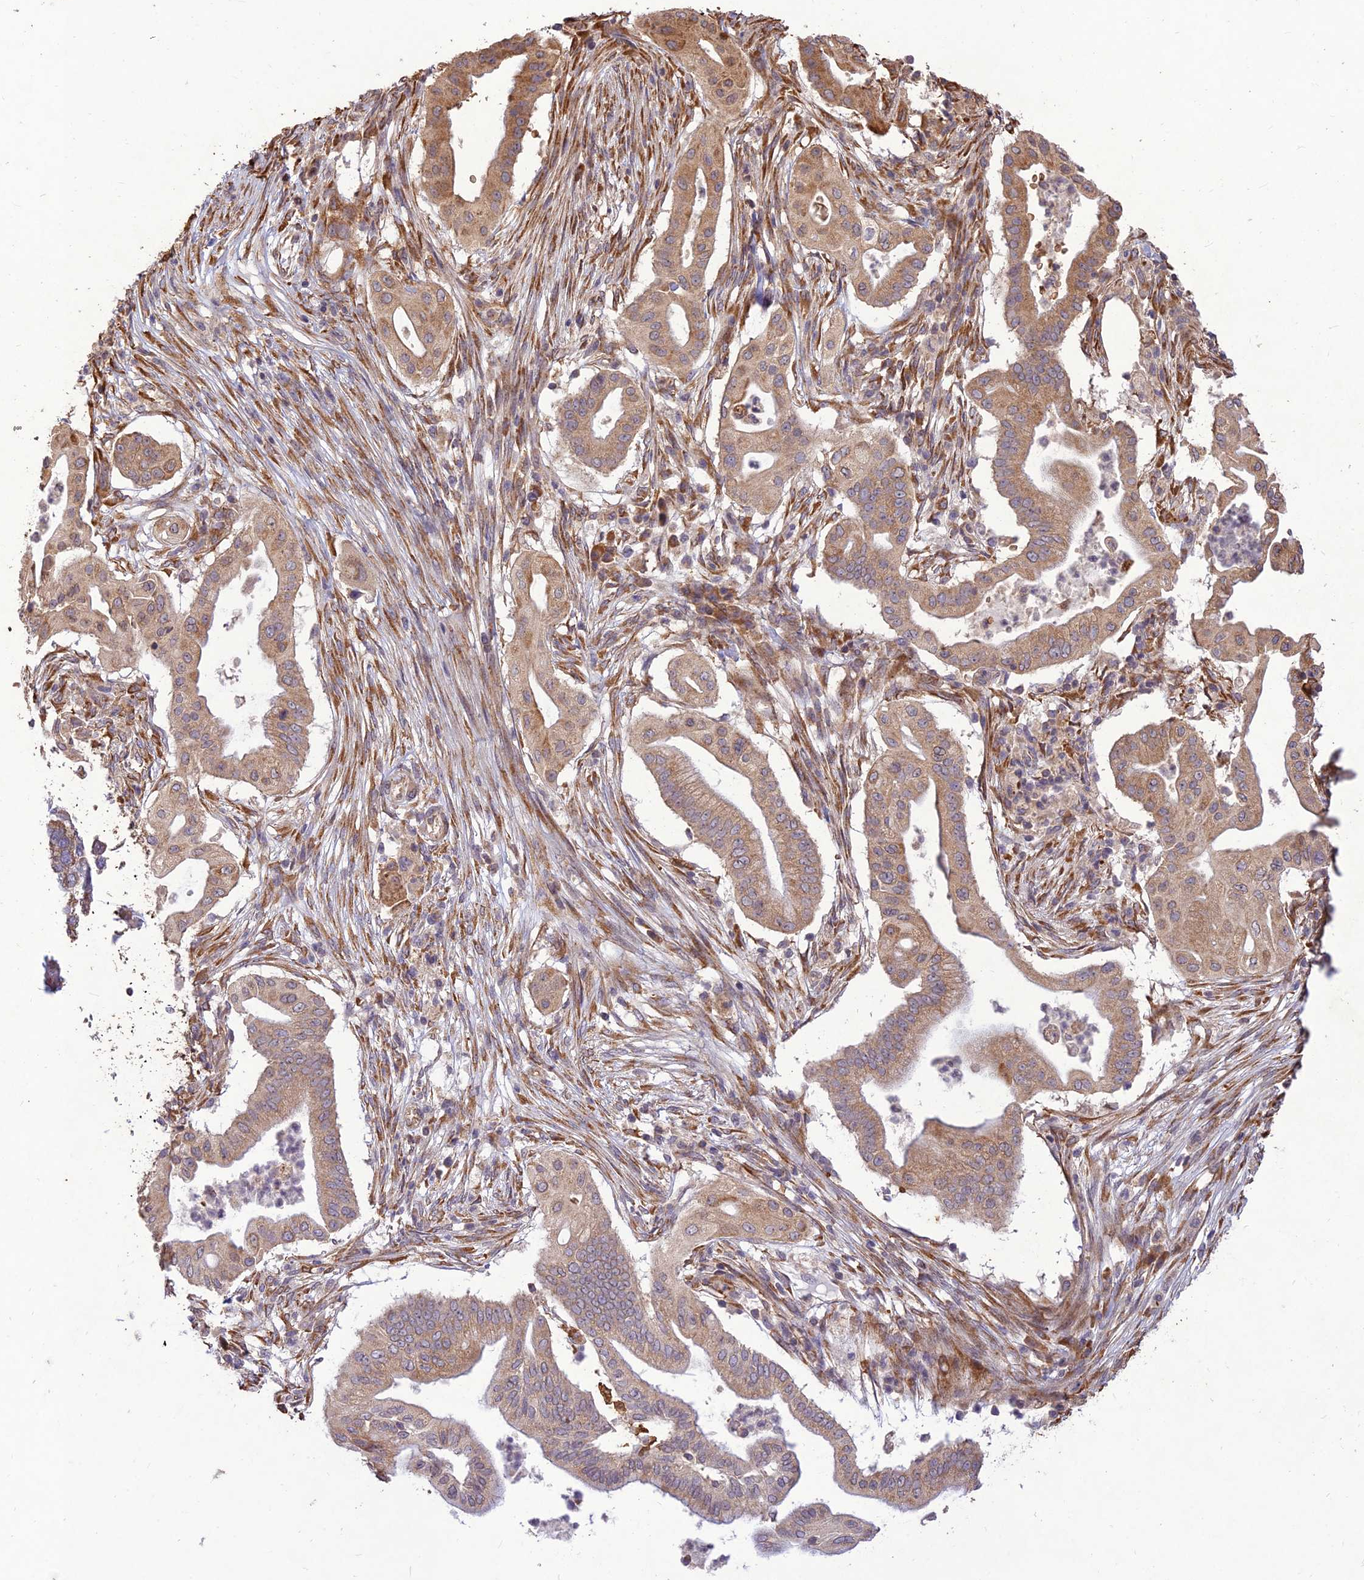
{"staining": {"intensity": "moderate", "quantity": ">75%", "location": "cytoplasmic/membranous"}, "tissue": "pancreatic cancer", "cell_type": "Tumor cells", "image_type": "cancer", "snomed": [{"axis": "morphology", "description": "Adenocarcinoma, NOS"}, {"axis": "topography", "description": "Pancreas"}], "caption": "IHC (DAB) staining of human pancreatic adenocarcinoma exhibits moderate cytoplasmic/membranous protein staining in about >75% of tumor cells.", "gene": "PPP1R11", "patient": {"sex": "male", "age": 68}}